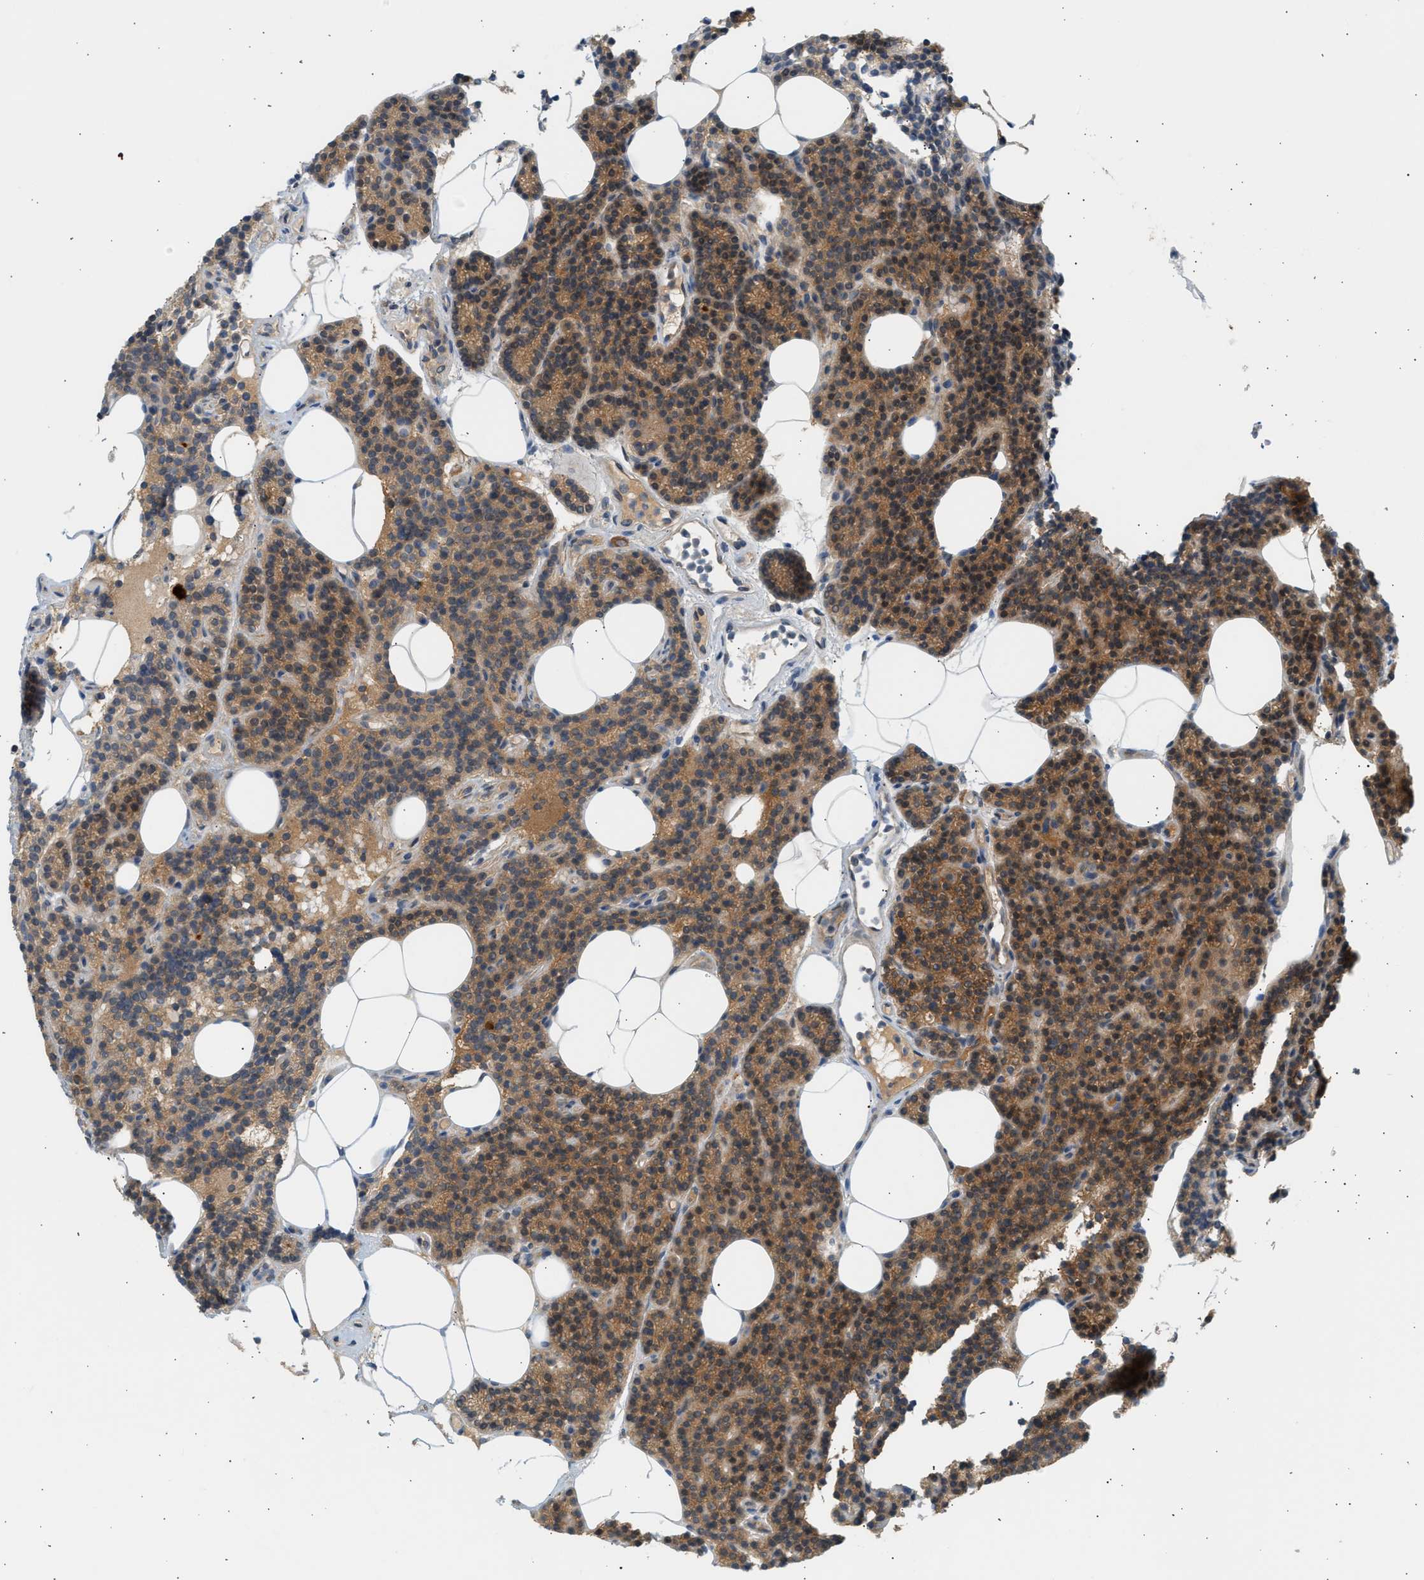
{"staining": {"intensity": "moderate", "quantity": ">75%", "location": "cytoplasmic/membranous"}, "tissue": "parathyroid gland", "cell_type": "Glandular cells", "image_type": "normal", "snomed": [{"axis": "morphology", "description": "Normal tissue, NOS"}, {"axis": "morphology", "description": "Adenoma, NOS"}, {"axis": "topography", "description": "Parathyroid gland"}], "caption": "The histopathology image displays immunohistochemical staining of unremarkable parathyroid gland. There is moderate cytoplasmic/membranous positivity is seen in about >75% of glandular cells.", "gene": "PAFAH1B1", "patient": {"sex": "female", "age": 43}}